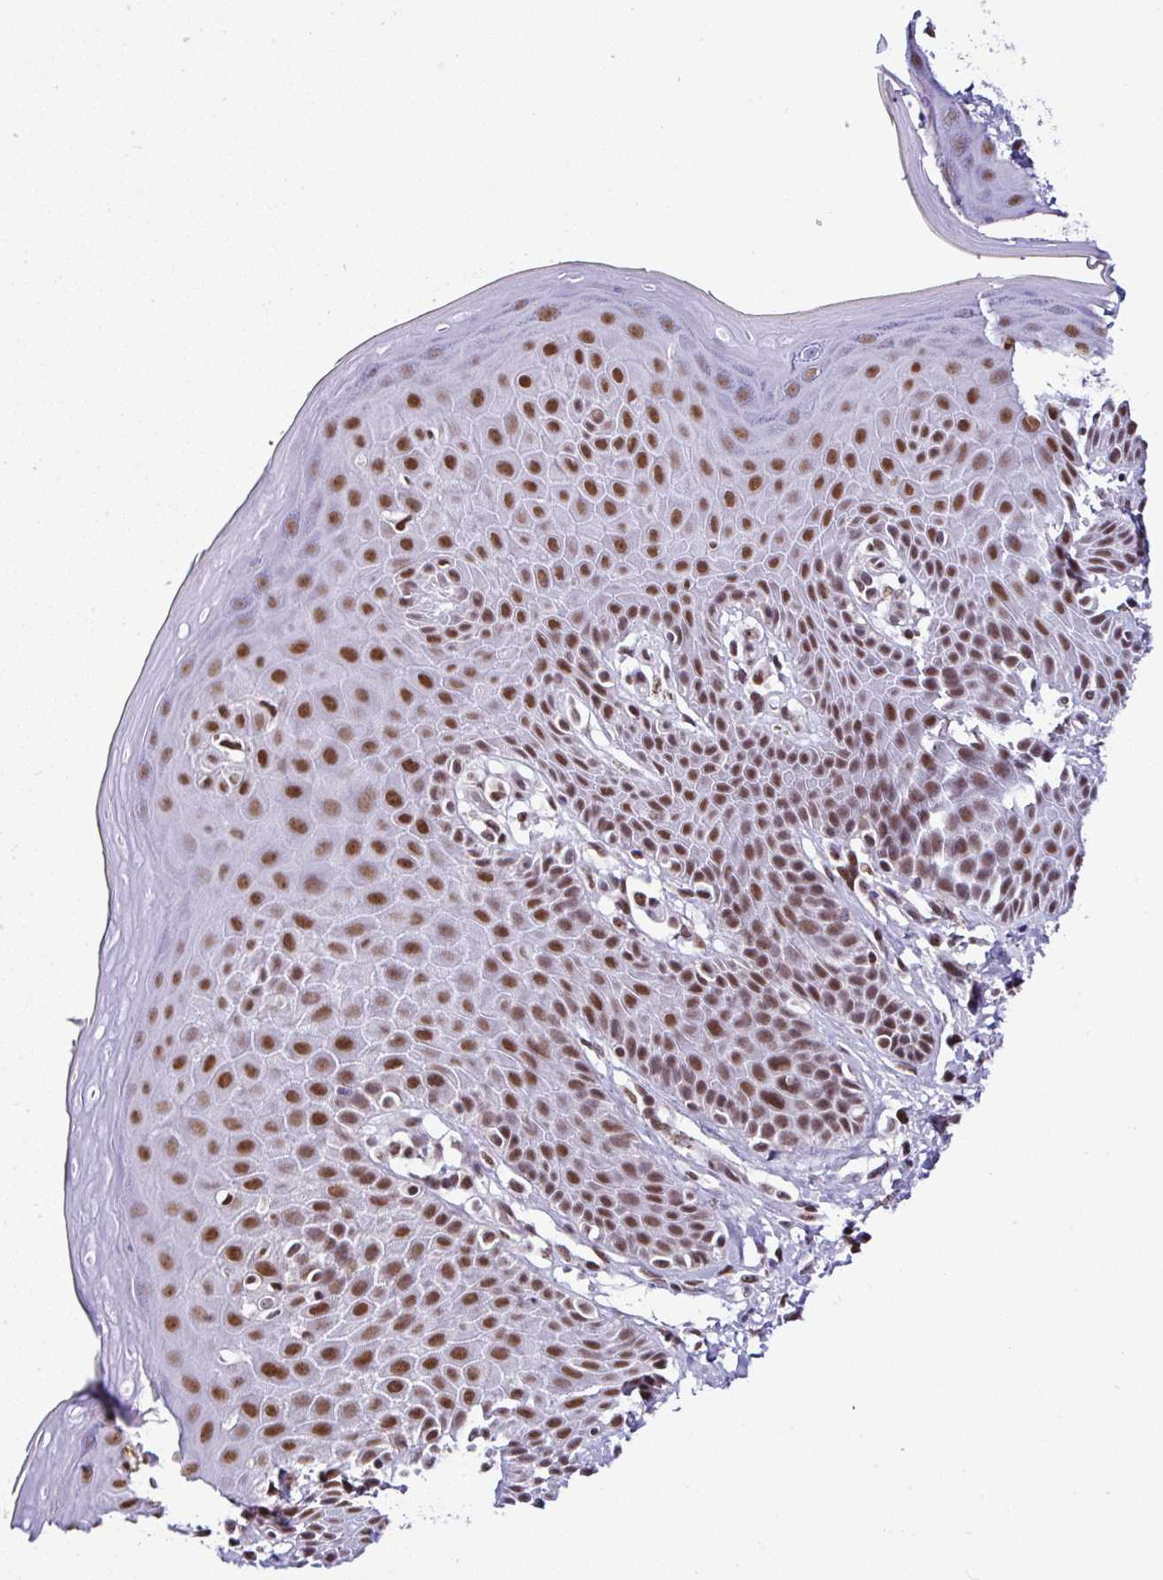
{"staining": {"intensity": "strong", "quantity": ">75%", "location": "nuclear"}, "tissue": "skin", "cell_type": "Epidermal cells", "image_type": "normal", "snomed": [{"axis": "morphology", "description": "Normal tissue, NOS"}, {"axis": "topography", "description": "Peripheral nerve tissue"}], "caption": "Immunohistochemistry (IHC) image of normal skin: human skin stained using IHC demonstrates high levels of strong protein expression localized specifically in the nuclear of epidermal cells, appearing as a nuclear brown color.", "gene": "DR1", "patient": {"sex": "male", "age": 51}}